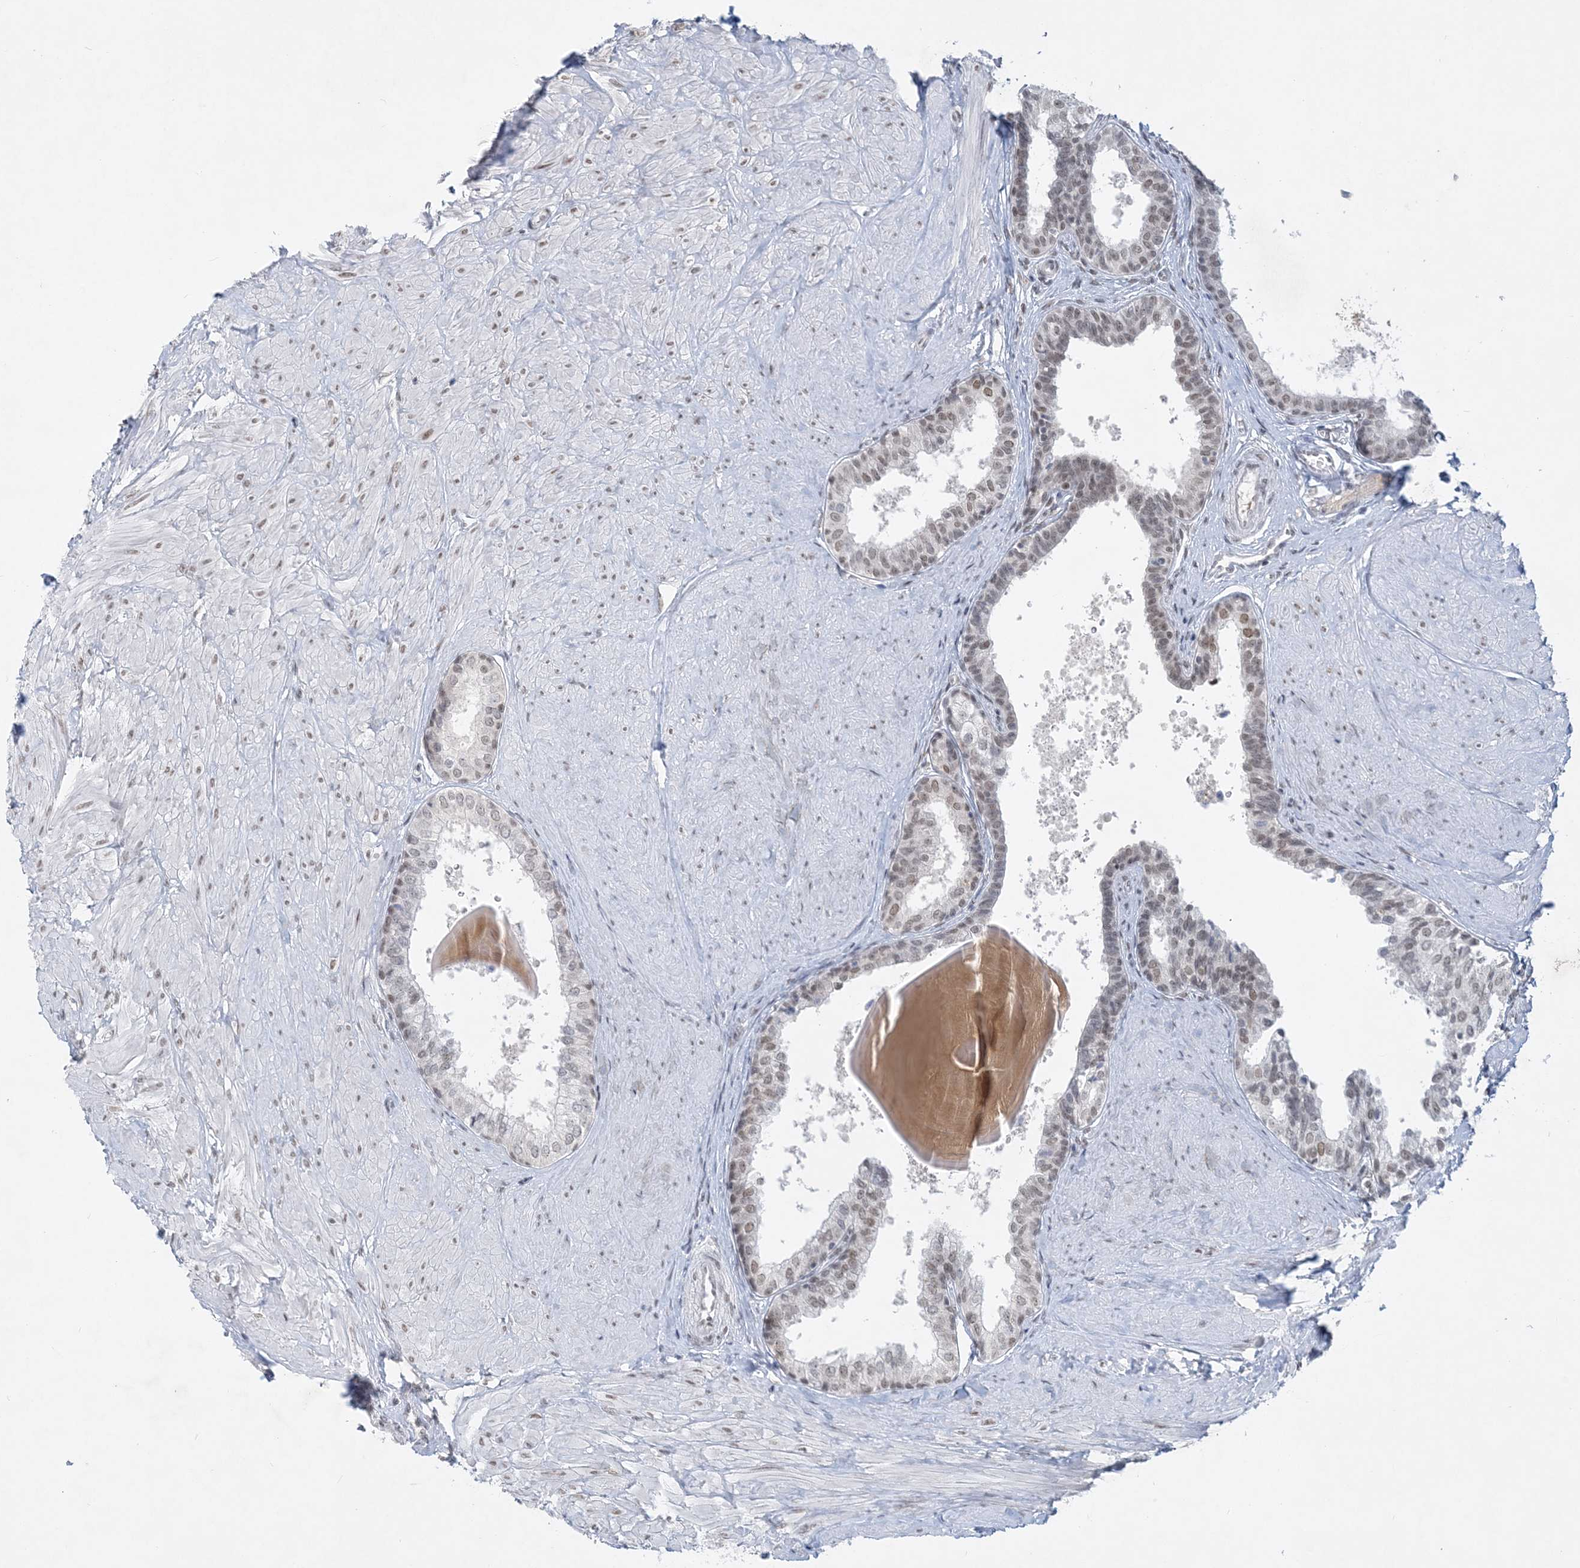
{"staining": {"intensity": "weak", "quantity": "25%-75%", "location": "nuclear"}, "tissue": "prostate", "cell_type": "Glandular cells", "image_type": "normal", "snomed": [{"axis": "morphology", "description": "Normal tissue, NOS"}, {"axis": "topography", "description": "Prostate"}], "caption": "Glandular cells demonstrate low levels of weak nuclear staining in approximately 25%-75% of cells in normal human prostate. (Stains: DAB (3,3'-diaminobenzidine) in brown, nuclei in blue, Microscopy: brightfield microscopy at high magnification).", "gene": "KMT2D", "patient": {"sex": "male", "age": 48}}